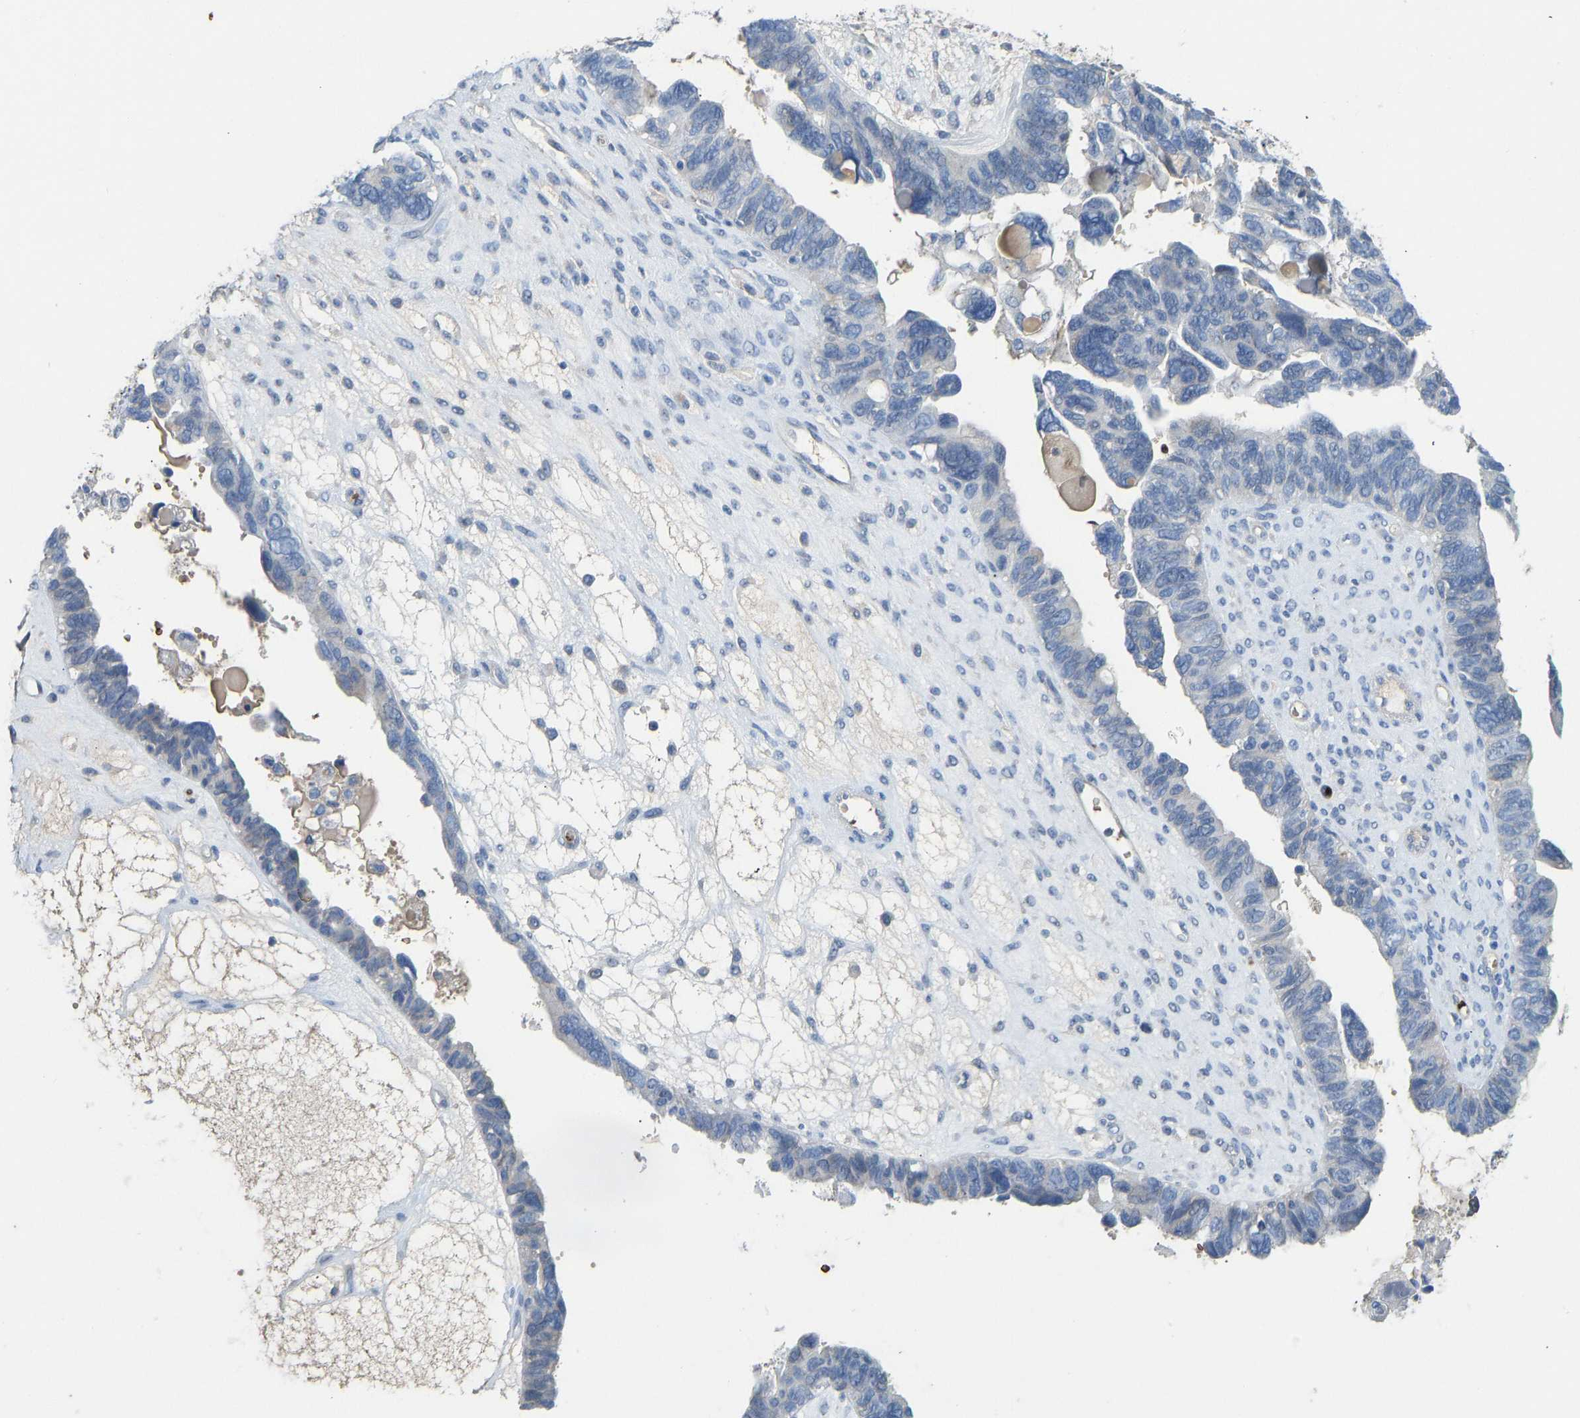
{"staining": {"intensity": "negative", "quantity": "none", "location": "none"}, "tissue": "ovarian cancer", "cell_type": "Tumor cells", "image_type": "cancer", "snomed": [{"axis": "morphology", "description": "Cystadenocarcinoma, serous, NOS"}, {"axis": "topography", "description": "Ovary"}], "caption": "Ovarian cancer (serous cystadenocarcinoma) was stained to show a protein in brown. There is no significant expression in tumor cells. The staining is performed using DAB brown chromogen with nuclei counter-stained in using hematoxylin.", "gene": "PIGS", "patient": {"sex": "female", "age": 79}}